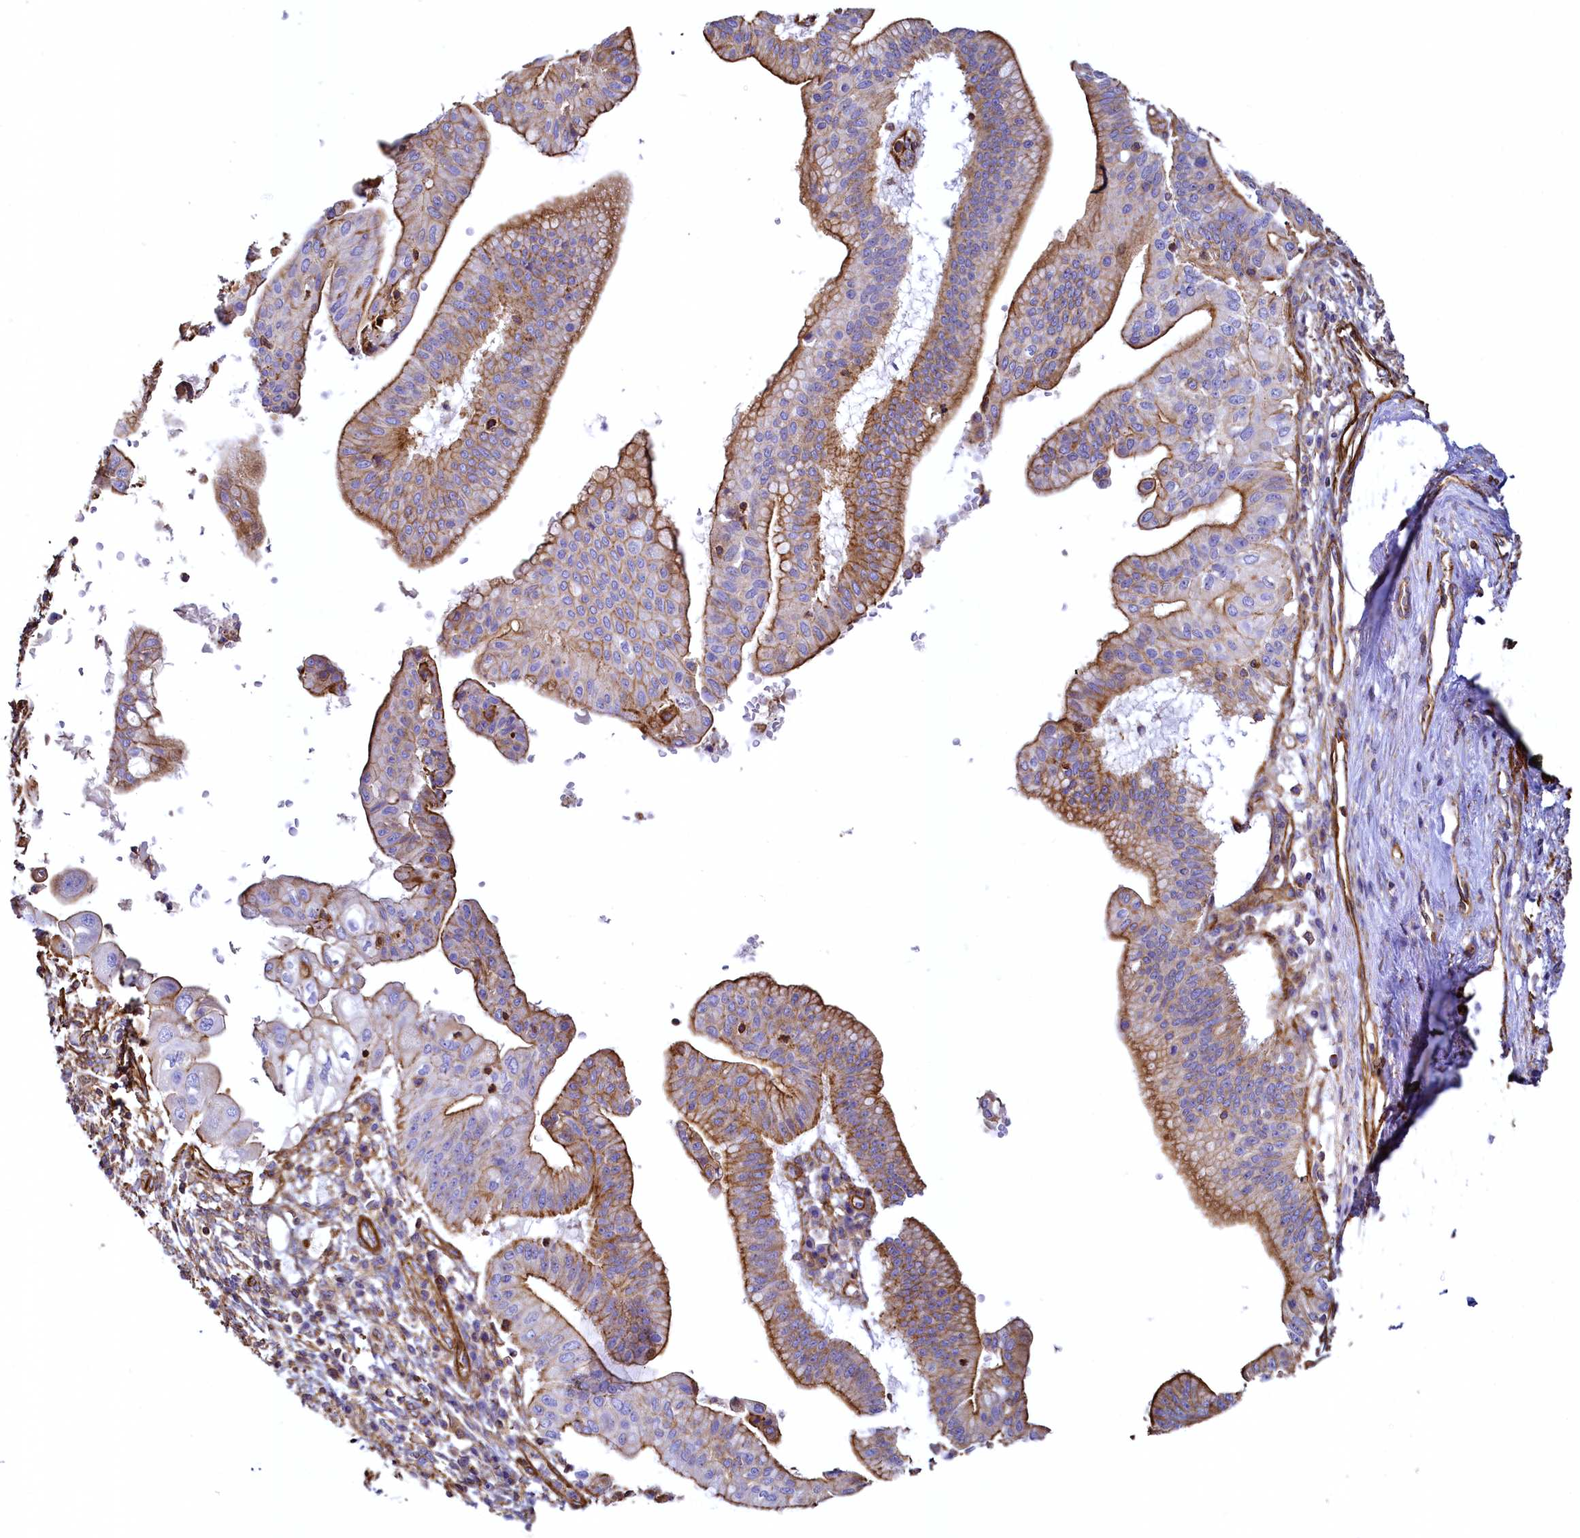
{"staining": {"intensity": "moderate", "quantity": "25%-75%", "location": "cytoplasmic/membranous"}, "tissue": "pancreatic cancer", "cell_type": "Tumor cells", "image_type": "cancer", "snomed": [{"axis": "morphology", "description": "Adenocarcinoma, NOS"}, {"axis": "topography", "description": "Pancreas"}], "caption": "IHC image of neoplastic tissue: pancreatic cancer (adenocarcinoma) stained using IHC demonstrates medium levels of moderate protein expression localized specifically in the cytoplasmic/membranous of tumor cells, appearing as a cytoplasmic/membranous brown color.", "gene": "THBS1", "patient": {"sex": "male", "age": 68}}